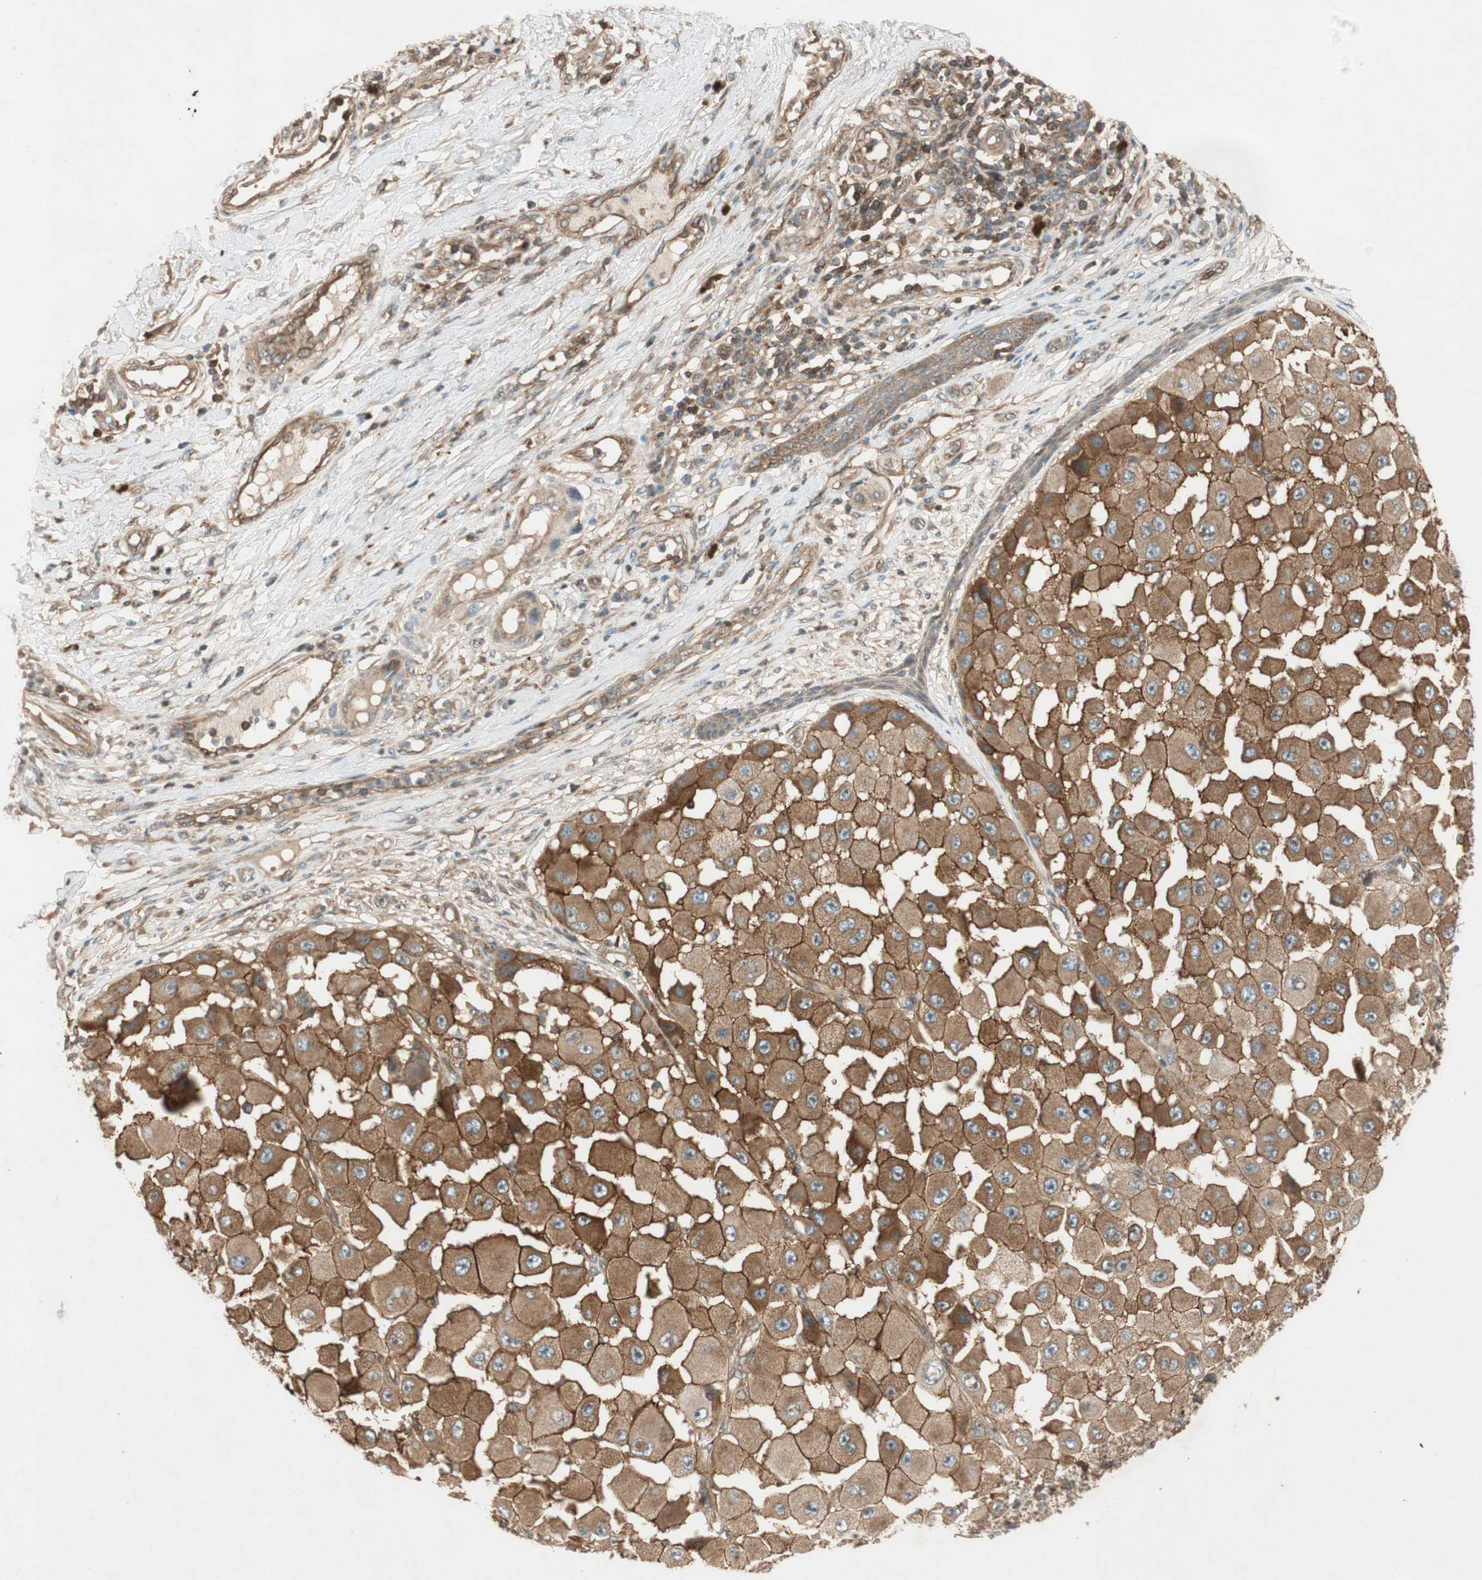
{"staining": {"intensity": "moderate", "quantity": ">75%", "location": "cytoplasmic/membranous"}, "tissue": "melanoma", "cell_type": "Tumor cells", "image_type": "cancer", "snomed": [{"axis": "morphology", "description": "Malignant melanoma, NOS"}, {"axis": "topography", "description": "Skin"}], "caption": "A medium amount of moderate cytoplasmic/membranous staining is identified in approximately >75% of tumor cells in malignant melanoma tissue.", "gene": "BTN3A3", "patient": {"sex": "female", "age": 81}}